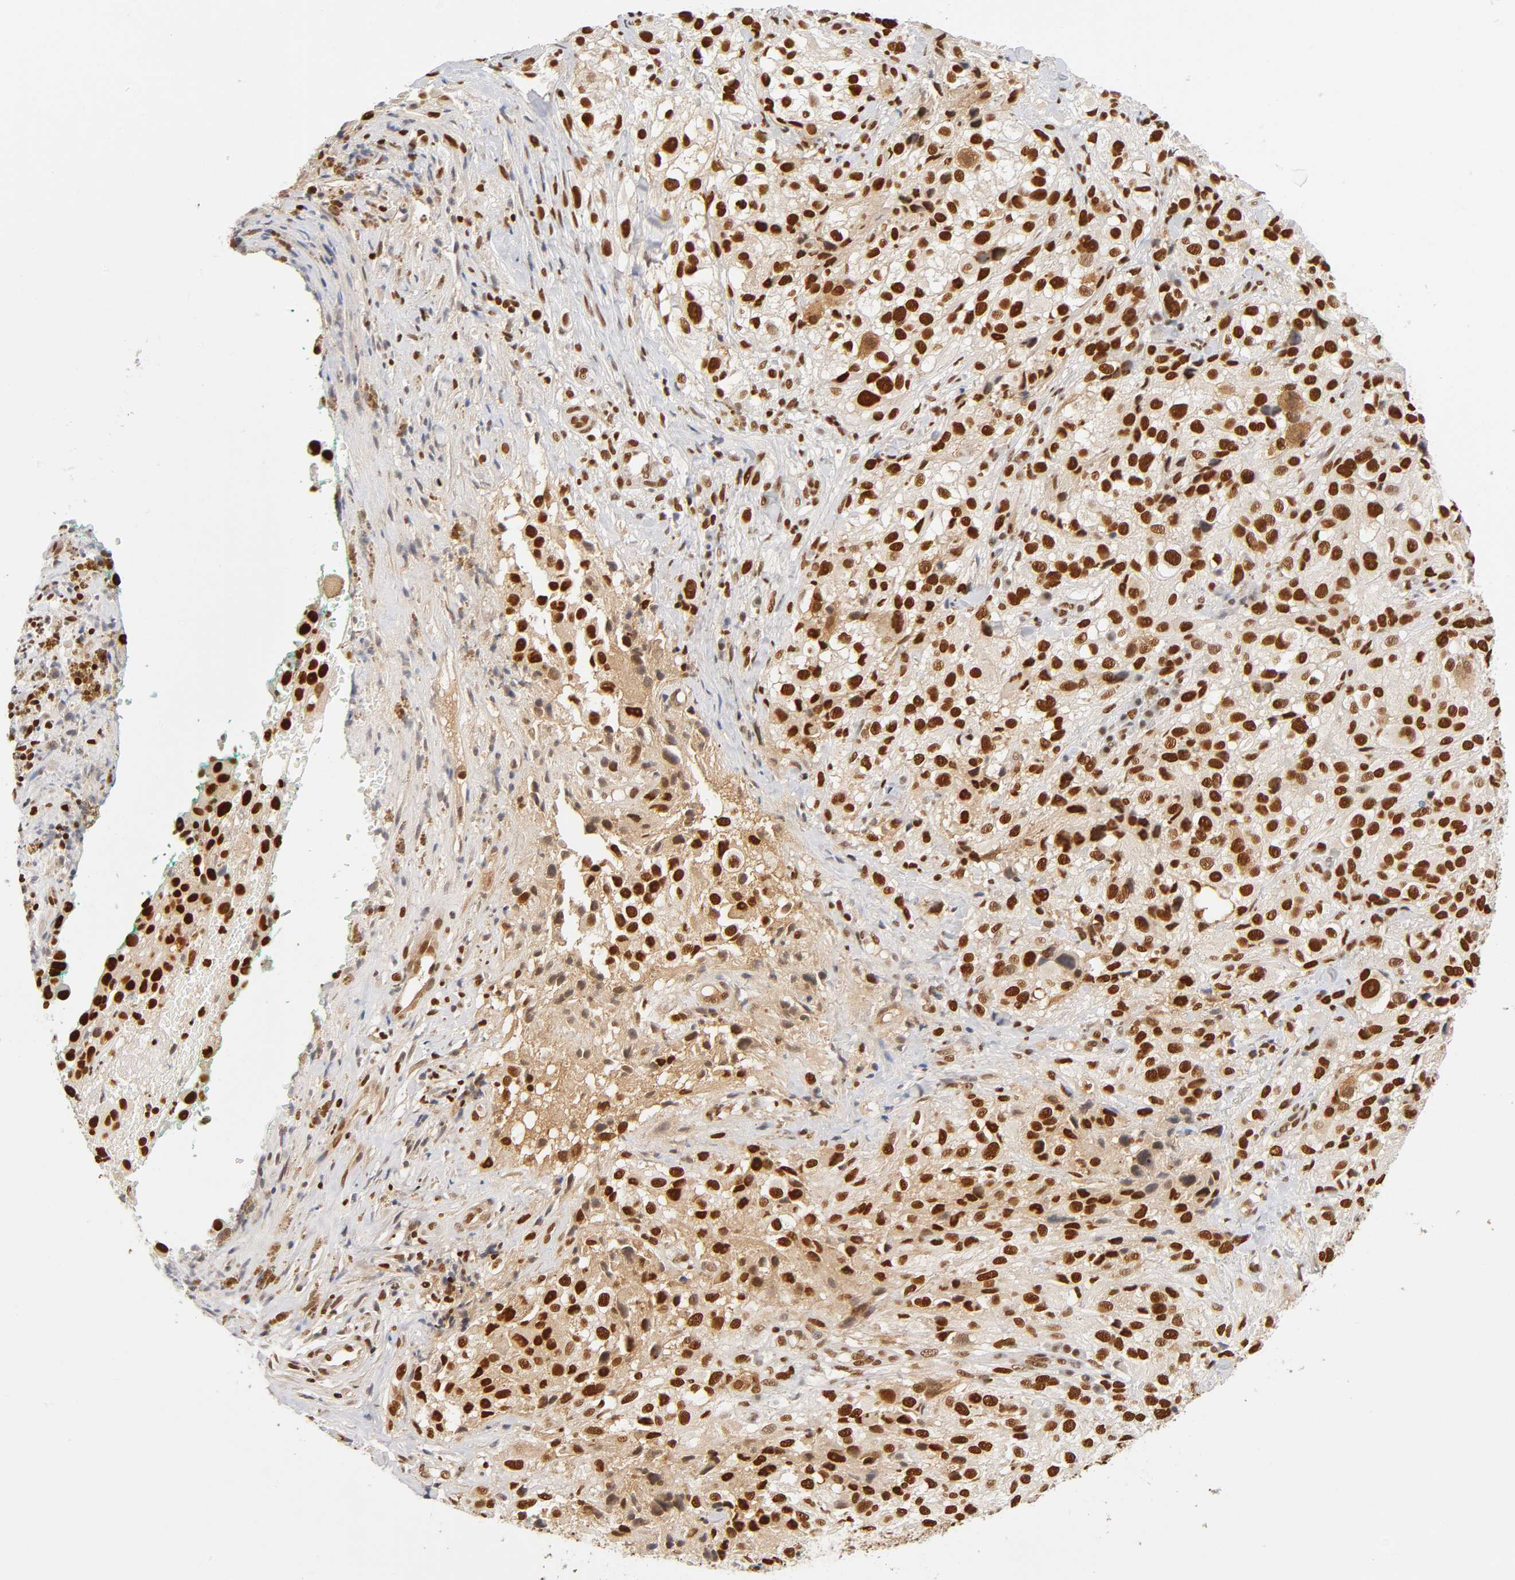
{"staining": {"intensity": "strong", "quantity": ">75%", "location": "nuclear"}, "tissue": "melanoma", "cell_type": "Tumor cells", "image_type": "cancer", "snomed": [{"axis": "morphology", "description": "Necrosis, NOS"}, {"axis": "morphology", "description": "Malignant melanoma, NOS"}, {"axis": "topography", "description": "Skin"}], "caption": "A histopathology image of melanoma stained for a protein displays strong nuclear brown staining in tumor cells. Nuclei are stained in blue.", "gene": "ILKAP", "patient": {"sex": "female", "age": 87}}